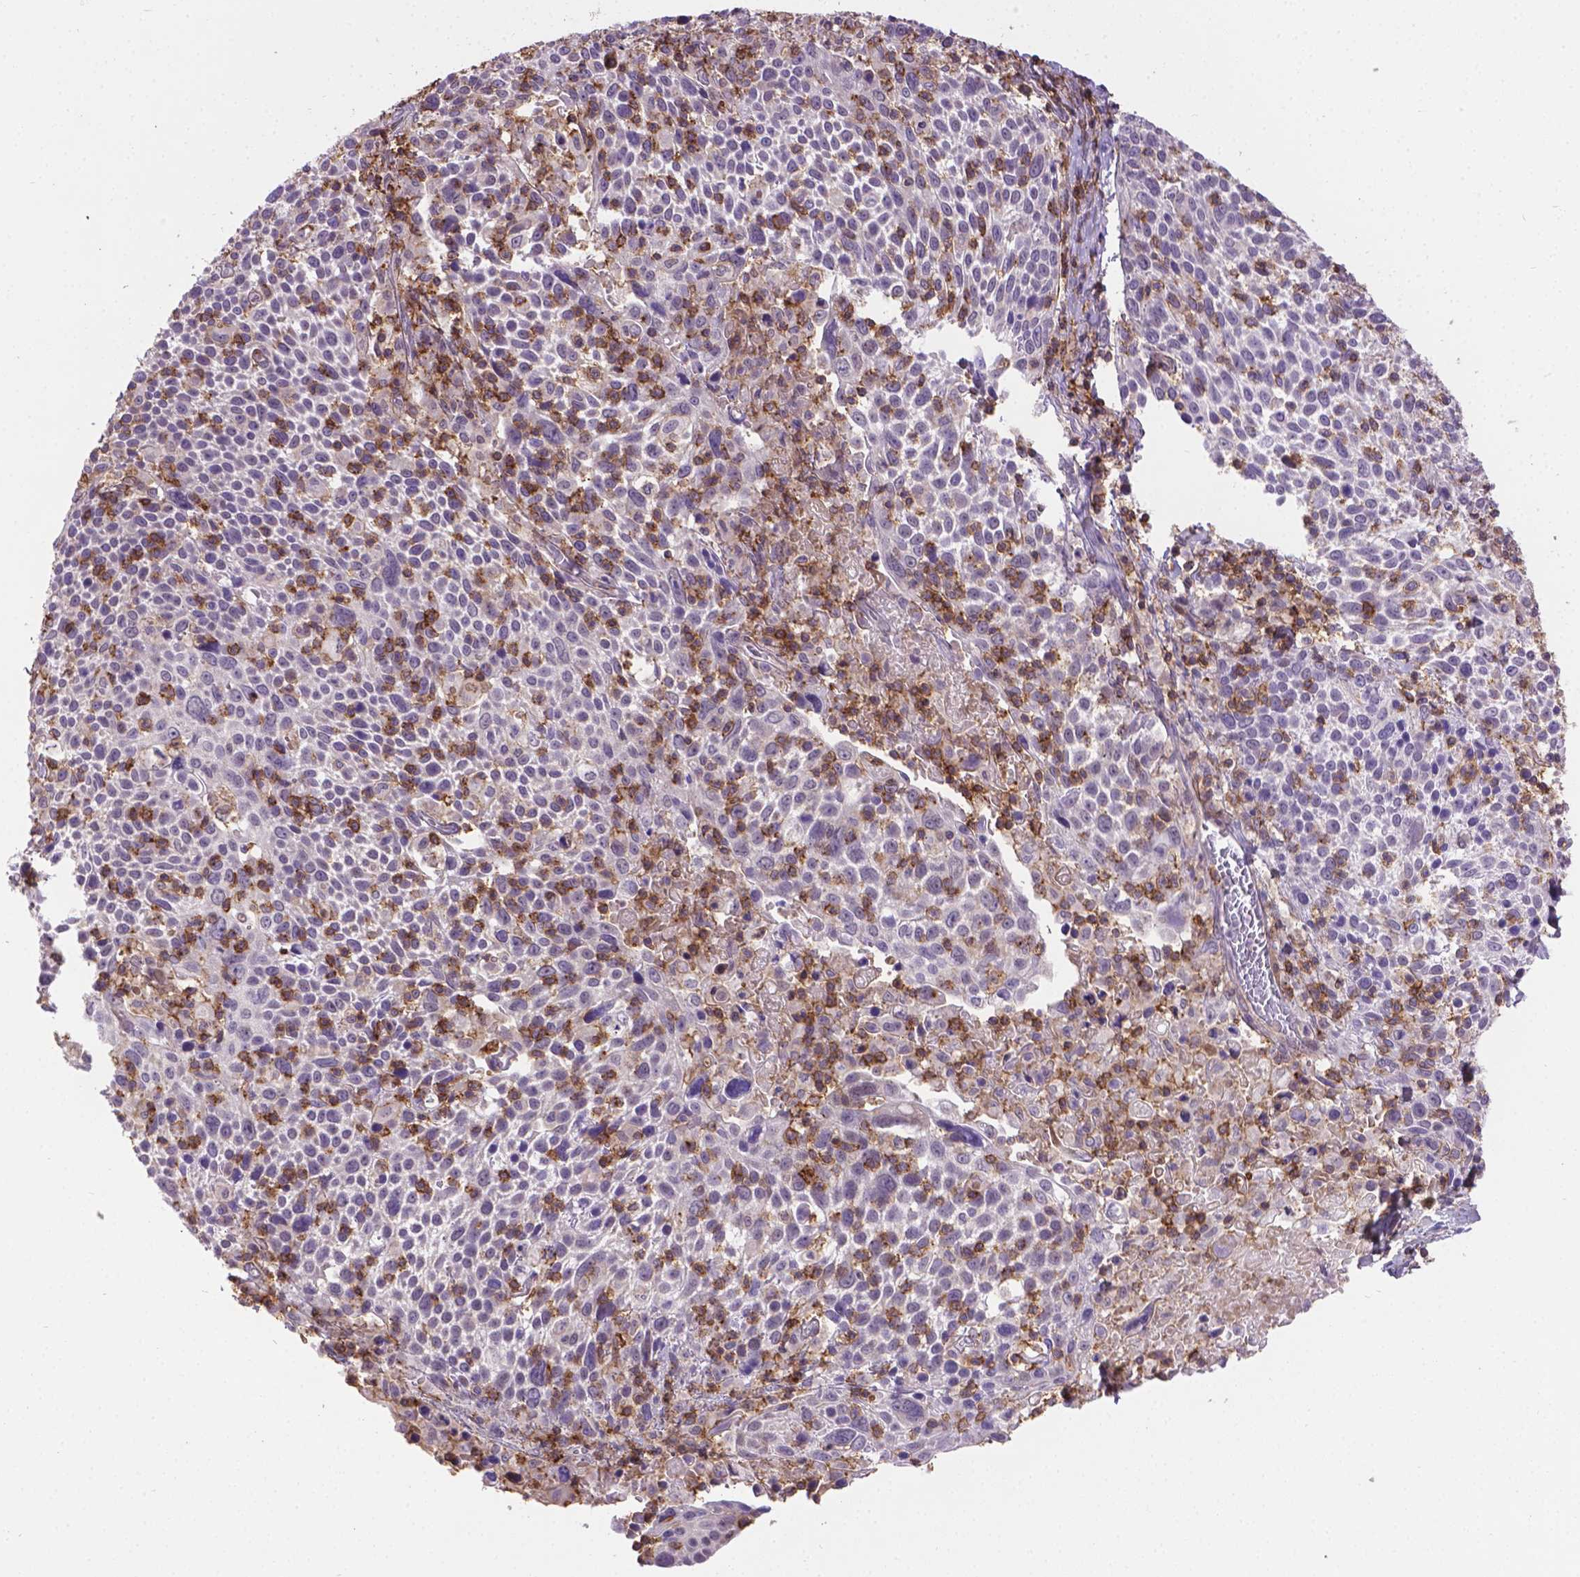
{"staining": {"intensity": "negative", "quantity": "none", "location": "none"}, "tissue": "cervical cancer", "cell_type": "Tumor cells", "image_type": "cancer", "snomed": [{"axis": "morphology", "description": "Squamous cell carcinoma, NOS"}, {"axis": "topography", "description": "Cervix"}], "caption": "This micrograph is of cervical cancer (squamous cell carcinoma) stained with IHC to label a protein in brown with the nuclei are counter-stained blue. There is no expression in tumor cells.", "gene": "ACAD10", "patient": {"sex": "female", "age": 61}}